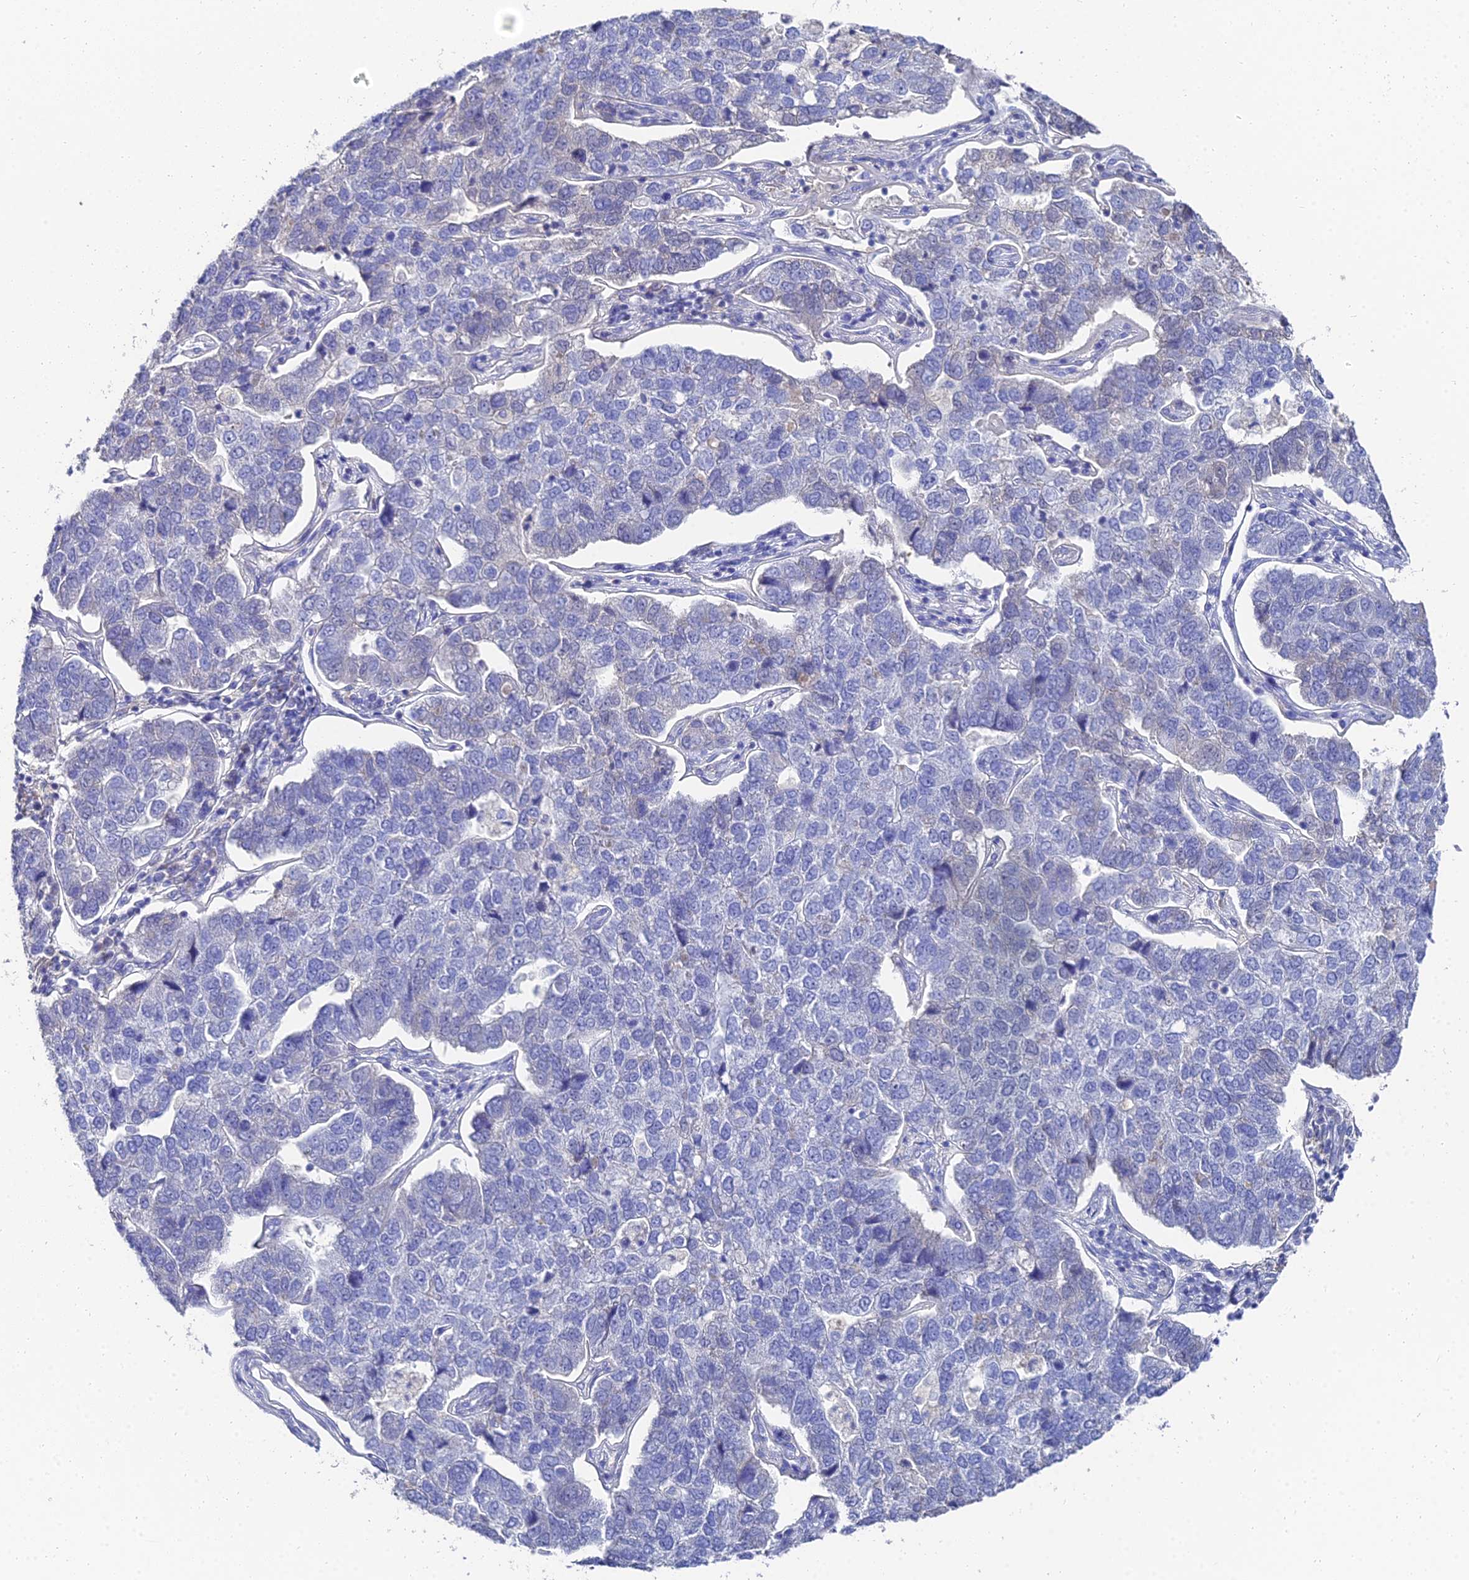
{"staining": {"intensity": "negative", "quantity": "none", "location": "none"}, "tissue": "pancreatic cancer", "cell_type": "Tumor cells", "image_type": "cancer", "snomed": [{"axis": "morphology", "description": "Adenocarcinoma, NOS"}, {"axis": "topography", "description": "Pancreas"}], "caption": "A histopathology image of pancreatic cancer (adenocarcinoma) stained for a protein displays no brown staining in tumor cells.", "gene": "KRT17", "patient": {"sex": "female", "age": 61}}